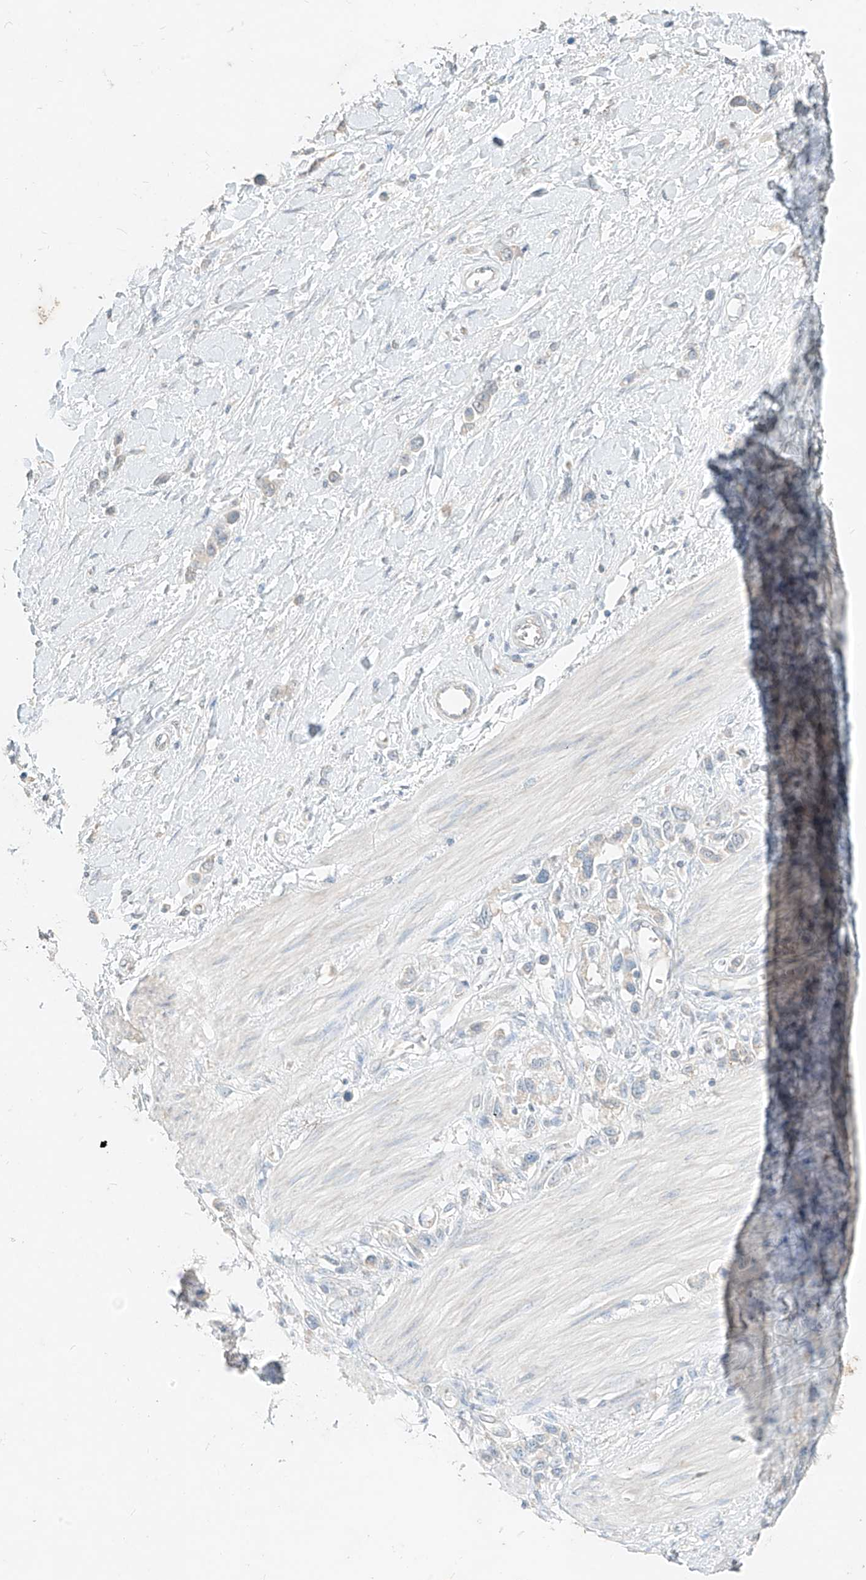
{"staining": {"intensity": "negative", "quantity": "none", "location": "none"}, "tissue": "stomach cancer", "cell_type": "Tumor cells", "image_type": "cancer", "snomed": [{"axis": "morphology", "description": "Normal tissue, NOS"}, {"axis": "morphology", "description": "Adenocarcinoma, NOS"}, {"axis": "topography", "description": "Stomach, upper"}, {"axis": "topography", "description": "Stomach"}], "caption": "Micrograph shows no significant protein expression in tumor cells of stomach cancer (adenocarcinoma).", "gene": "ZZEF1", "patient": {"sex": "female", "age": 65}}